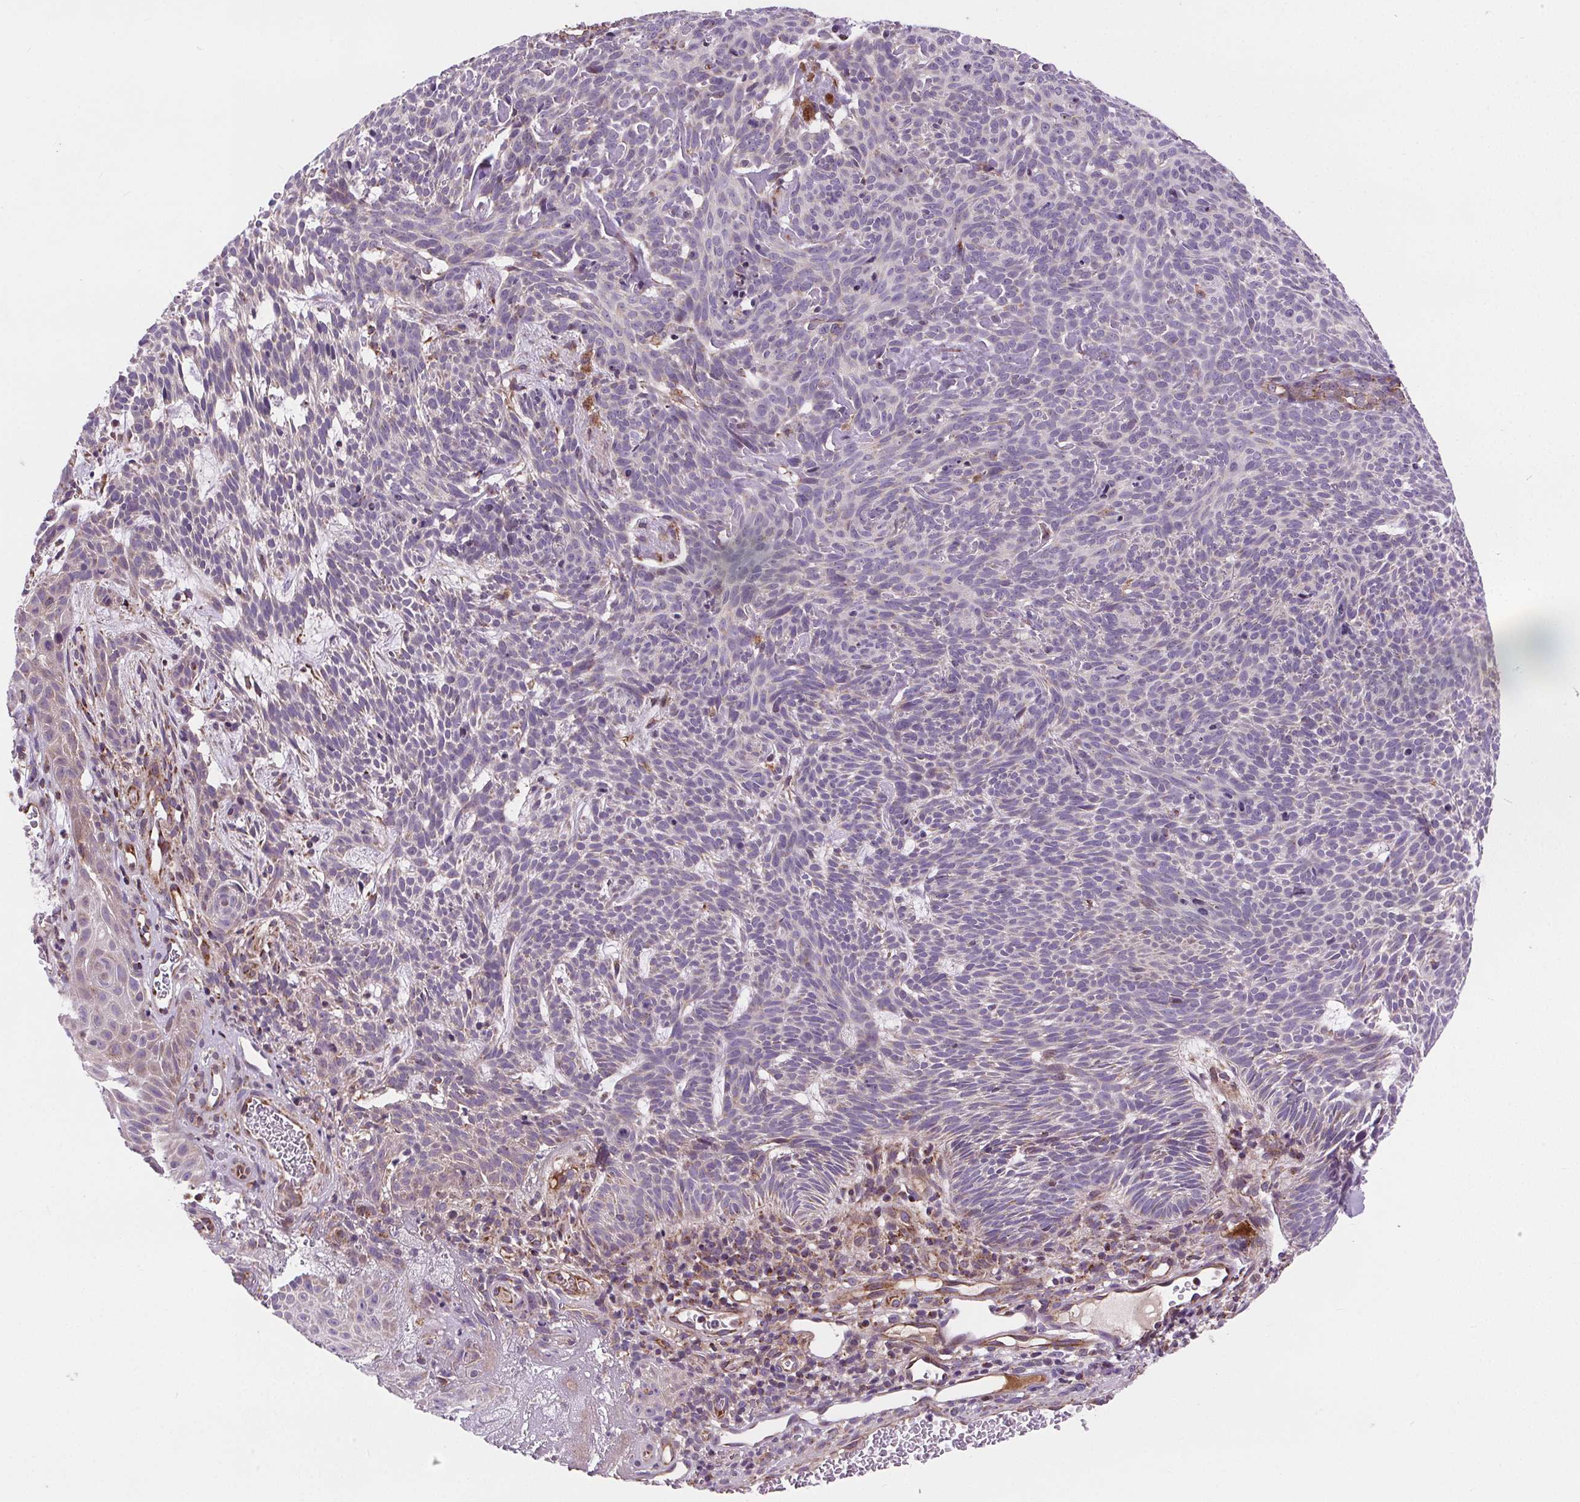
{"staining": {"intensity": "negative", "quantity": "none", "location": "none"}, "tissue": "skin cancer", "cell_type": "Tumor cells", "image_type": "cancer", "snomed": [{"axis": "morphology", "description": "Basal cell carcinoma"}, {"axis": "topography", "description": "Skin"}], "caption": "Protein analysis of skin cancer demonstrates no significant expression in tumor cells.", "gene": "GOLT1B", "patient": {"sex": "male", "age": 59}}